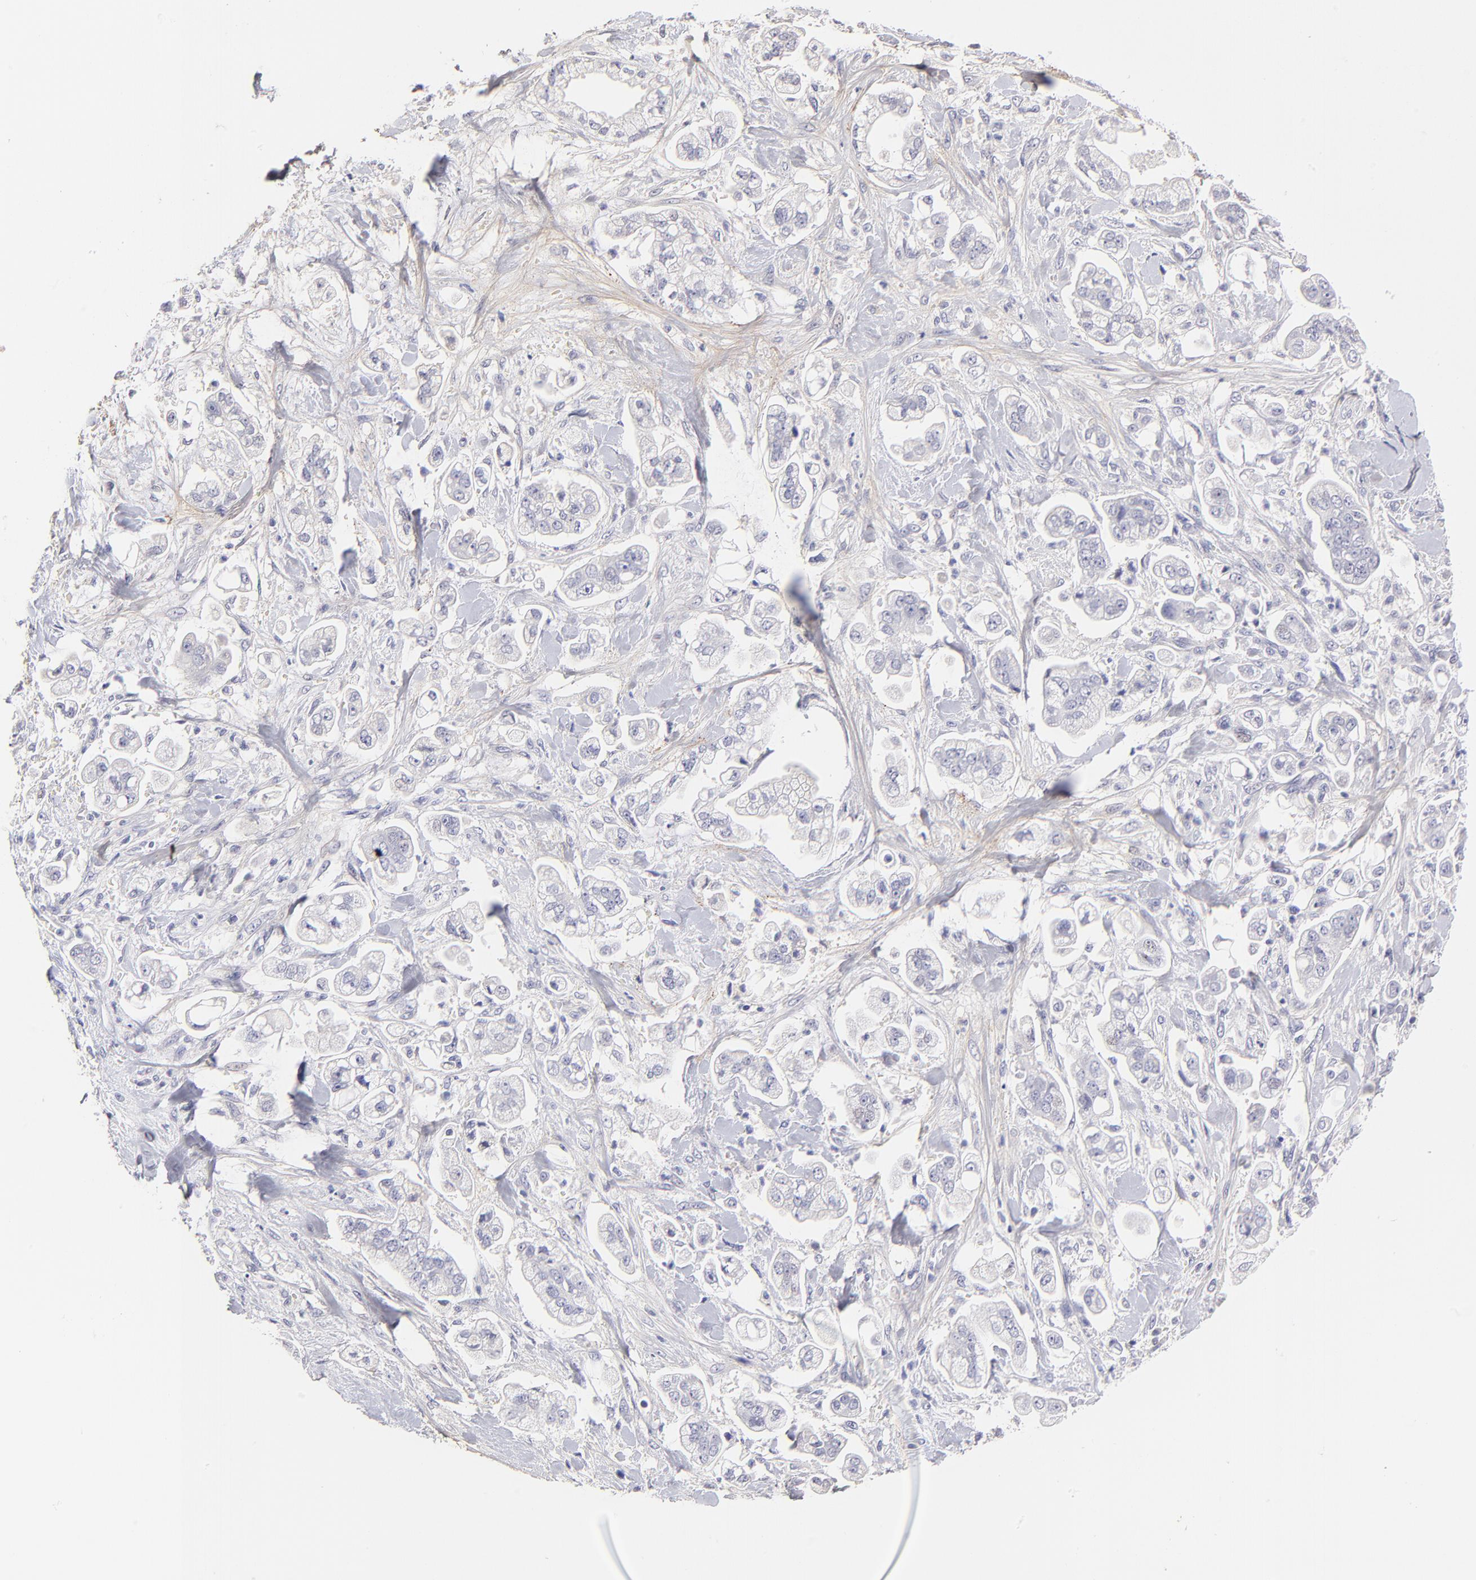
{"staining": {"intensity": "negative", "quantity": "none", "location": "none"}, "tissue": "stomach cancer", "cell_type": "Tumor cells", "image_type": "cancer", "snomed": [{"axis": "morphology", "description": "Adenocarcinoma, NOS"}, {"axis": "topography", "description": "Stomach"}], "caption": "The micrograph demonstrates no staining of tumor cells in adenocarcinoma (stomach).", "gene": "BTG2", "patient": {"sex": "male", "age": 62}}